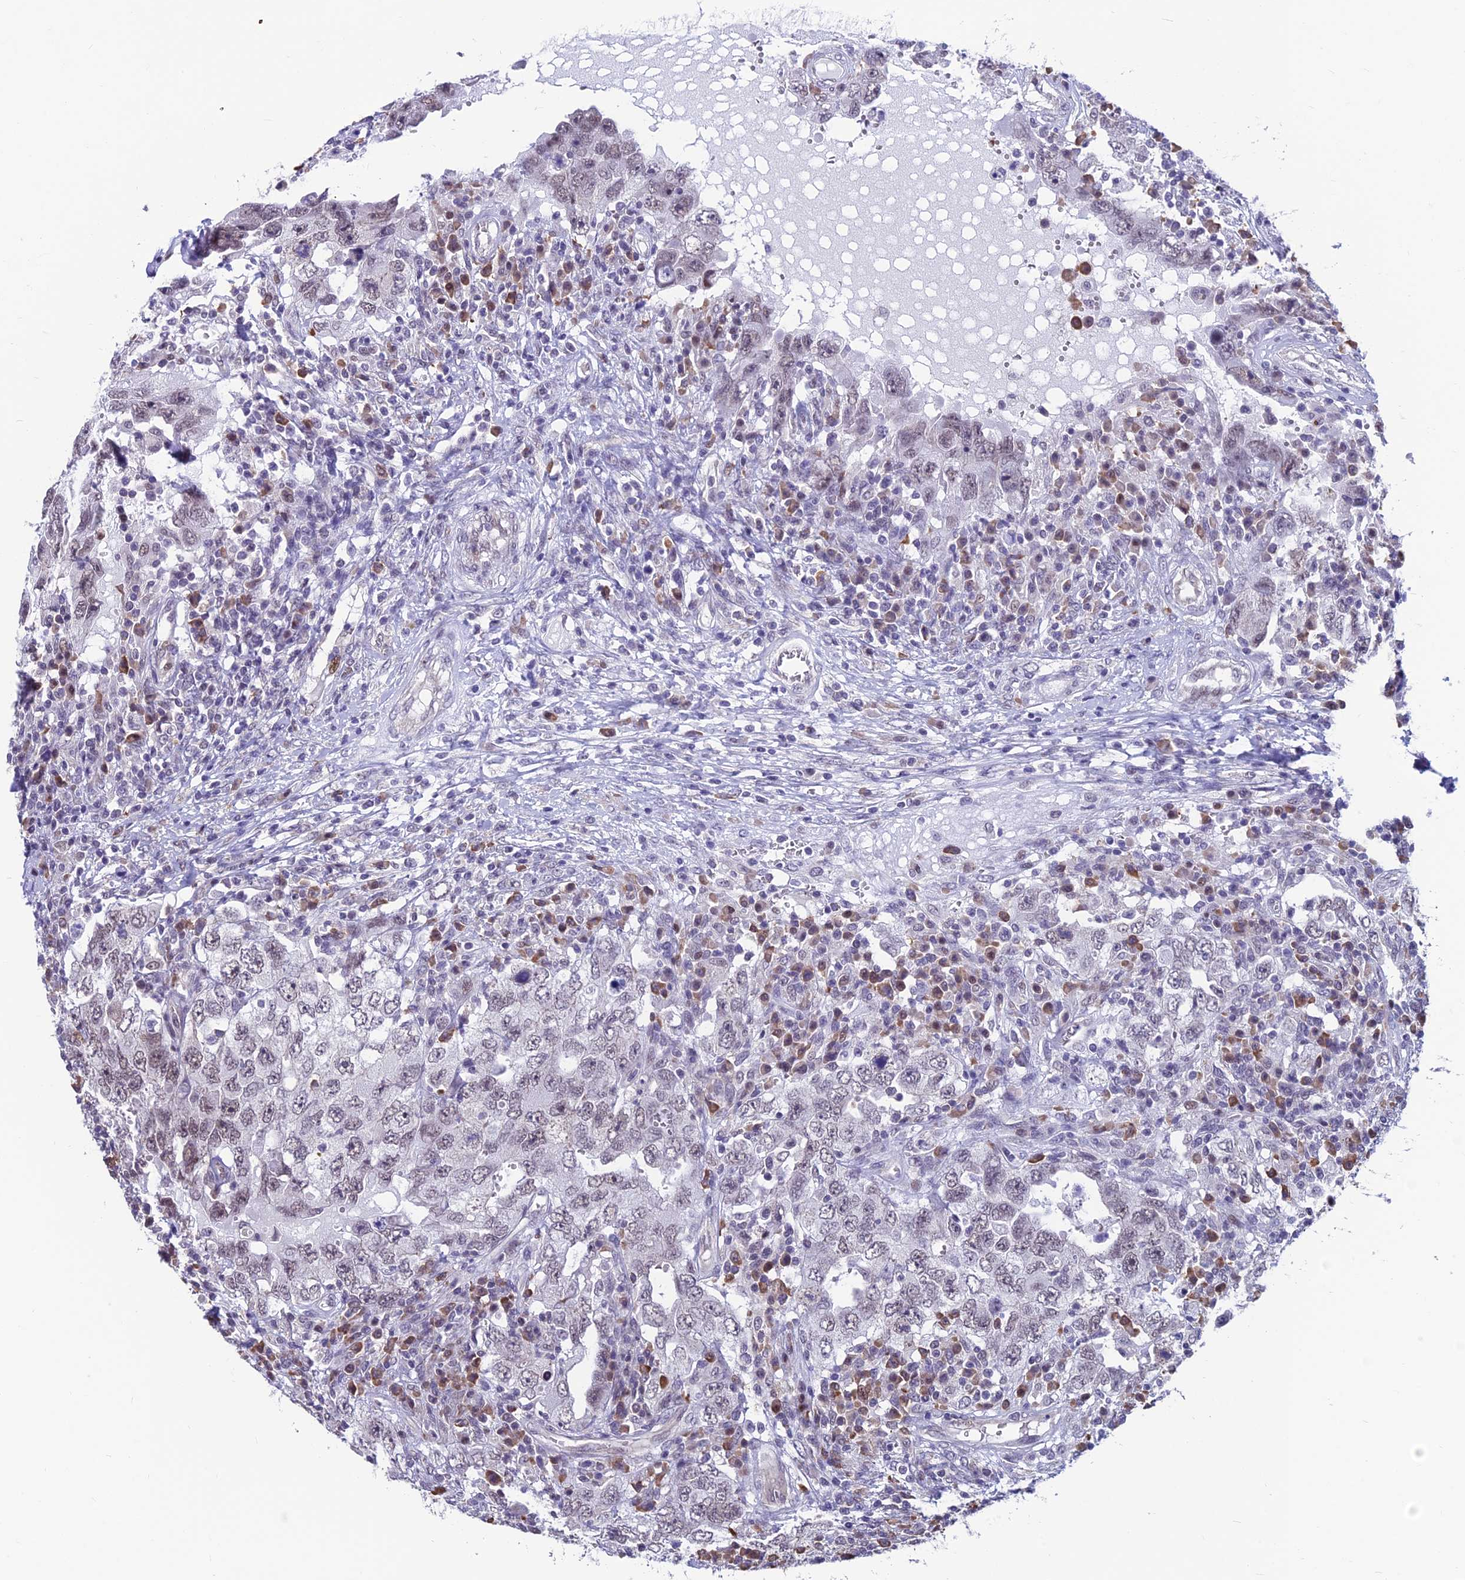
{"staining": {"intensity": "weak", "quantity": "<25%", "location": "nuclear"}, "tissue": "testis cancer", "cell_type": "Tumor cells", "image_type": "cancer", "snomed": [{"axis": "morphology", "description": "Carcinoma, Embryonal, NOS"}, {"axis": "topography", "description": "Testis"}], "caption": "Human testis embryonal carcinoma stained for a protein using immunohistochemistry (IHC) exhibits no expression in tumor cells.", "gene": "KIAA1191", "patient": {"sex": "male", "age": 26}}